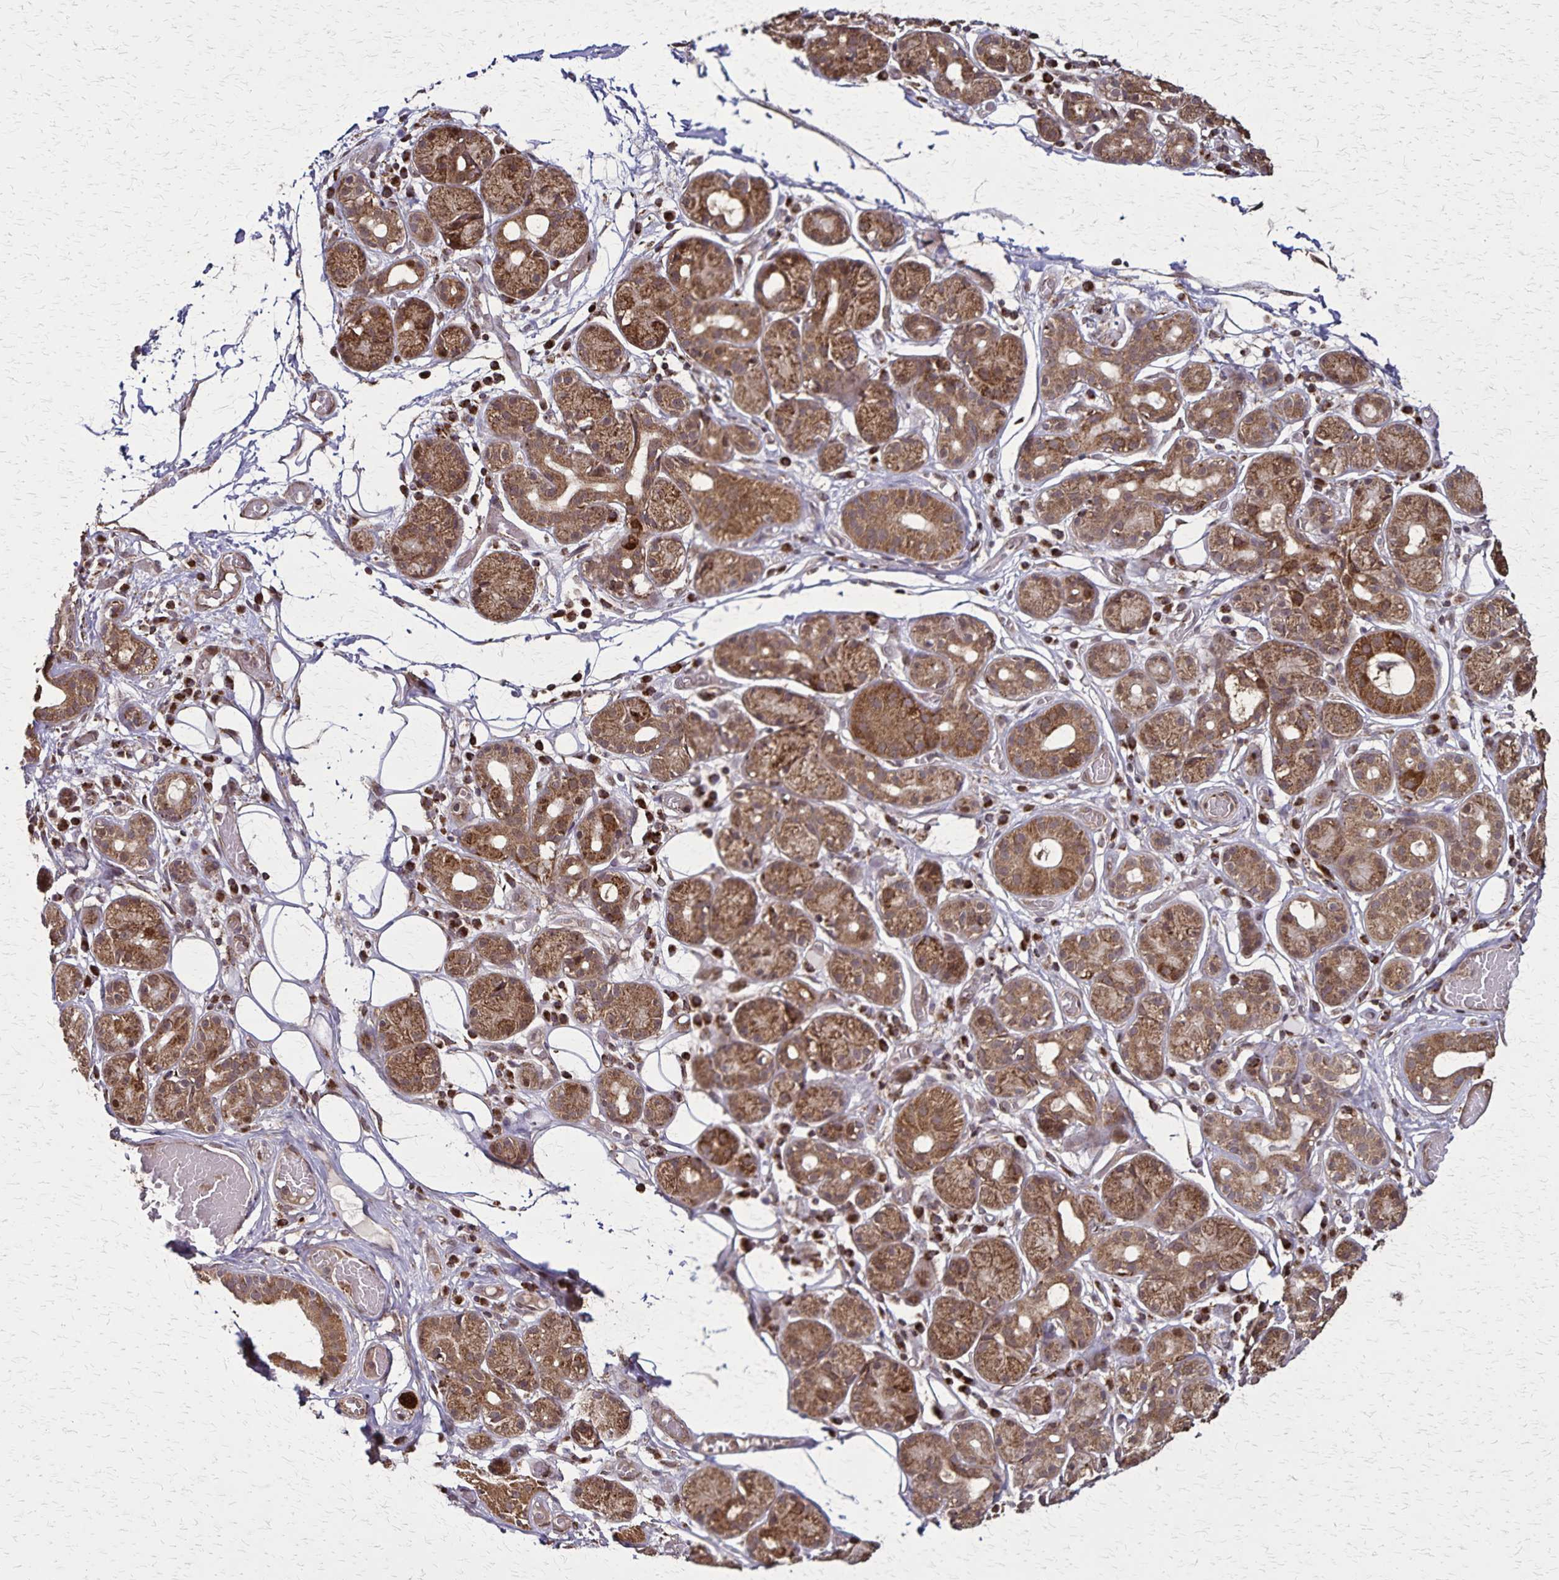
{"staining": {"intensity": "moderate", "quantity": ">75%", "location": "cytoplasmic/membranous"}, "tissue": "salivary gland", "cell_type": "Glandular cells", "image_type": "normal", "snomed": [{"axis": "morphology", "description": "Normal tissue, NOS"}, {"axis": "topography", "description": "Salivary gland"}, {"axis": "topography", "description": "Peripheral nerve tissue"}], "caption": "Glandular cells reveal medium levels of moderate cytoplasmic/membranous positivity in approximately >75% of cells in normal salivary gland.", "gene": "NFS1", "patient": {"sex": "male", "age": 71}}